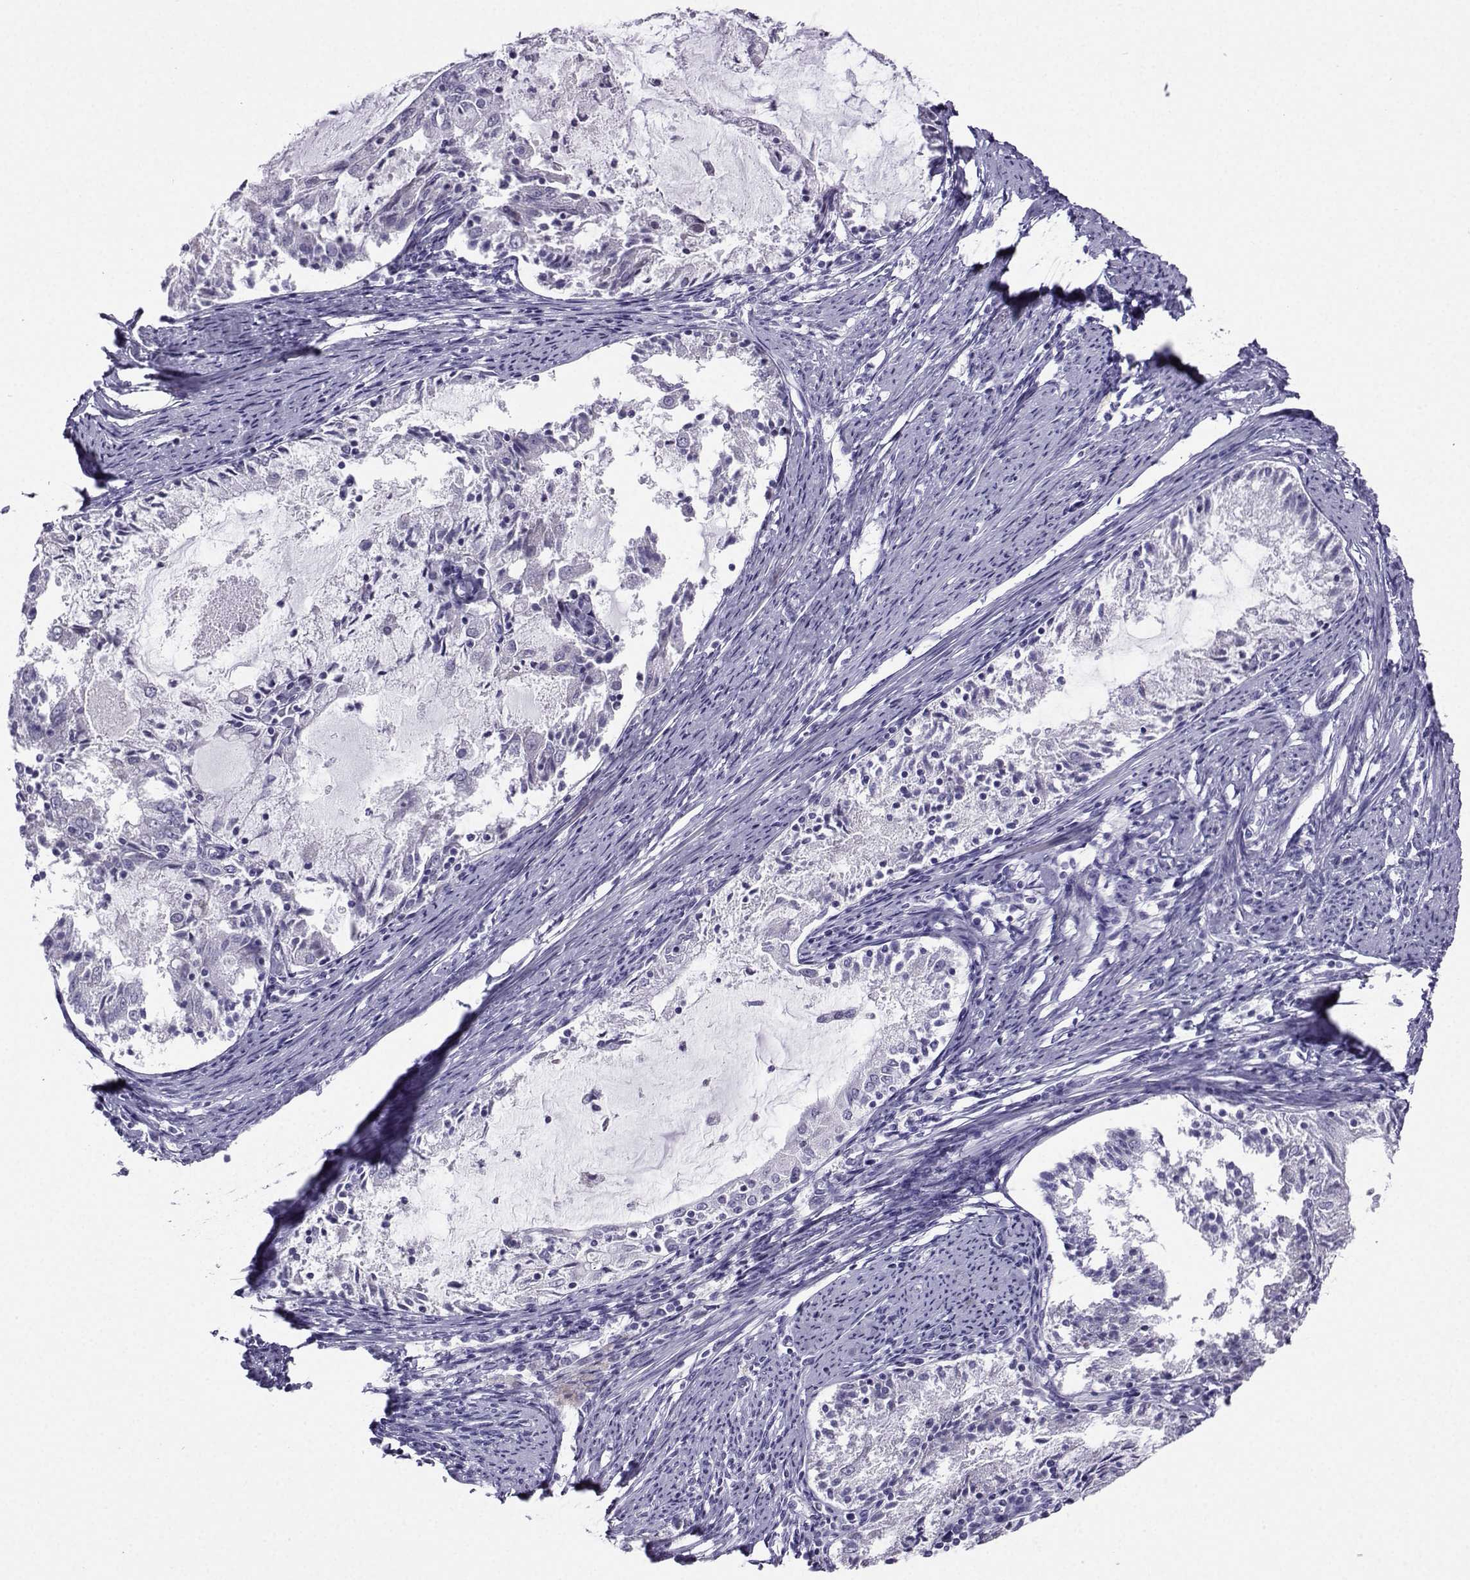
{"staining": {"intensity": "negative", "quantity": "none", "location": "none"}, "tissue": "endometrial cancer", "cell_type": "Tumor cells", "image_type": "cancer", "snomed": [{"axis": "morphology", "description": "Adenocarcinoma, NOS"}, {"axis": "topography", "description": "Endometrium"}], "caption": "High power microscopy histopathology image of an immunohistochemistry (IHC) image of endometrial adenocarcinoma, revealing no significant expression in tumor cells.", "gene": "FBXO24", "patient": {"sex": "female", "age": 57}}